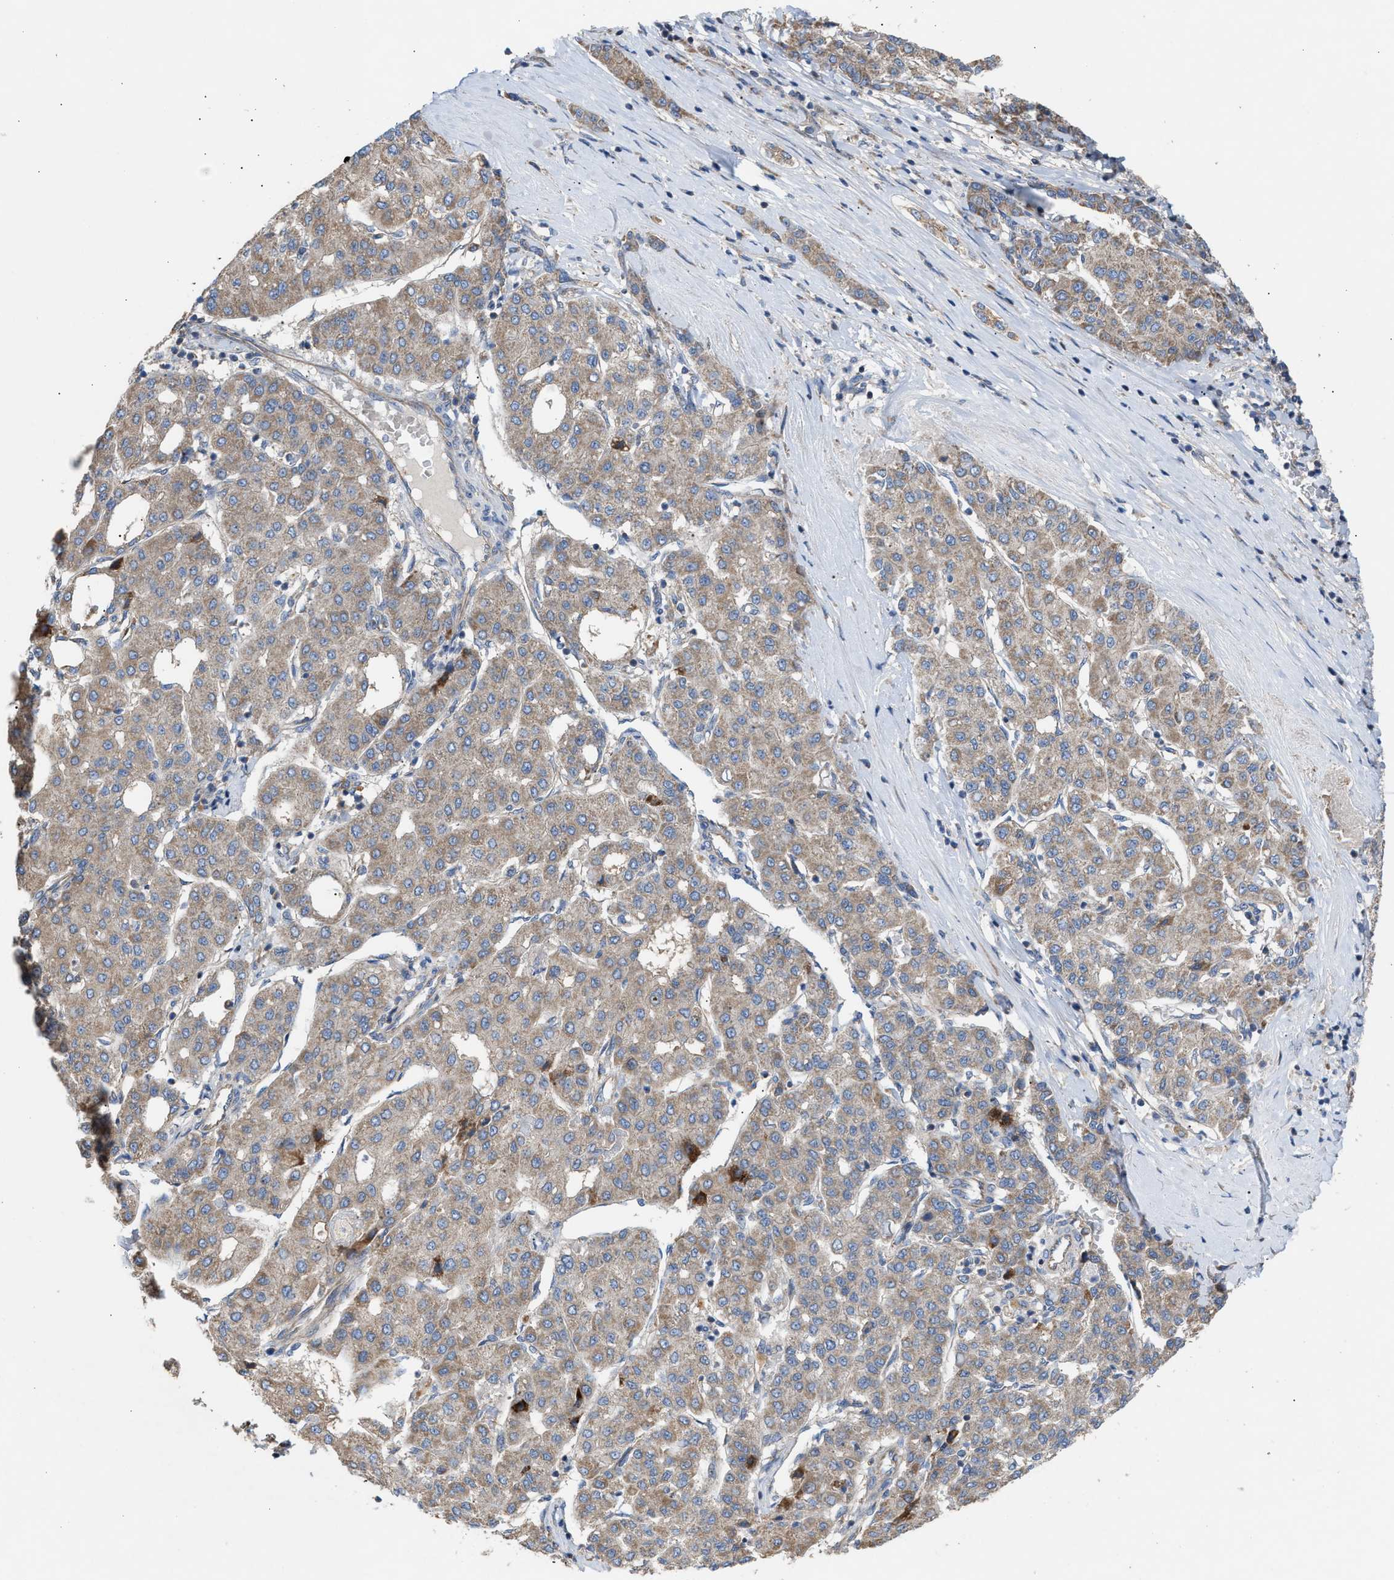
{"staining": {"intensity": "weak", "quantity": ">75%", "location": "cytoplasmic/membranous"}, "tissue": "liver cancer", "cell_type": "Tumor cells", "image_type": "cancer", "snomed": [{"axis": "morphology", "description": "Carcinoma, Hepatocellular, NOS"}, {"axis": "topography", "description": "Liver"}], "caption": "Hepatocellular carcinoma (liver) was stained to show a protein in brown. There is low levels of weak cytoplasmic/membranous positivity in about >75% of tumor cells. The staining was performed using DAB to visualize the protein expression in brown, while the nuclei were stained in blue with hematoxylin (Magnification: 20x).", "gene": "OXSM", "patient": {"sex": "male", "age": 65}}